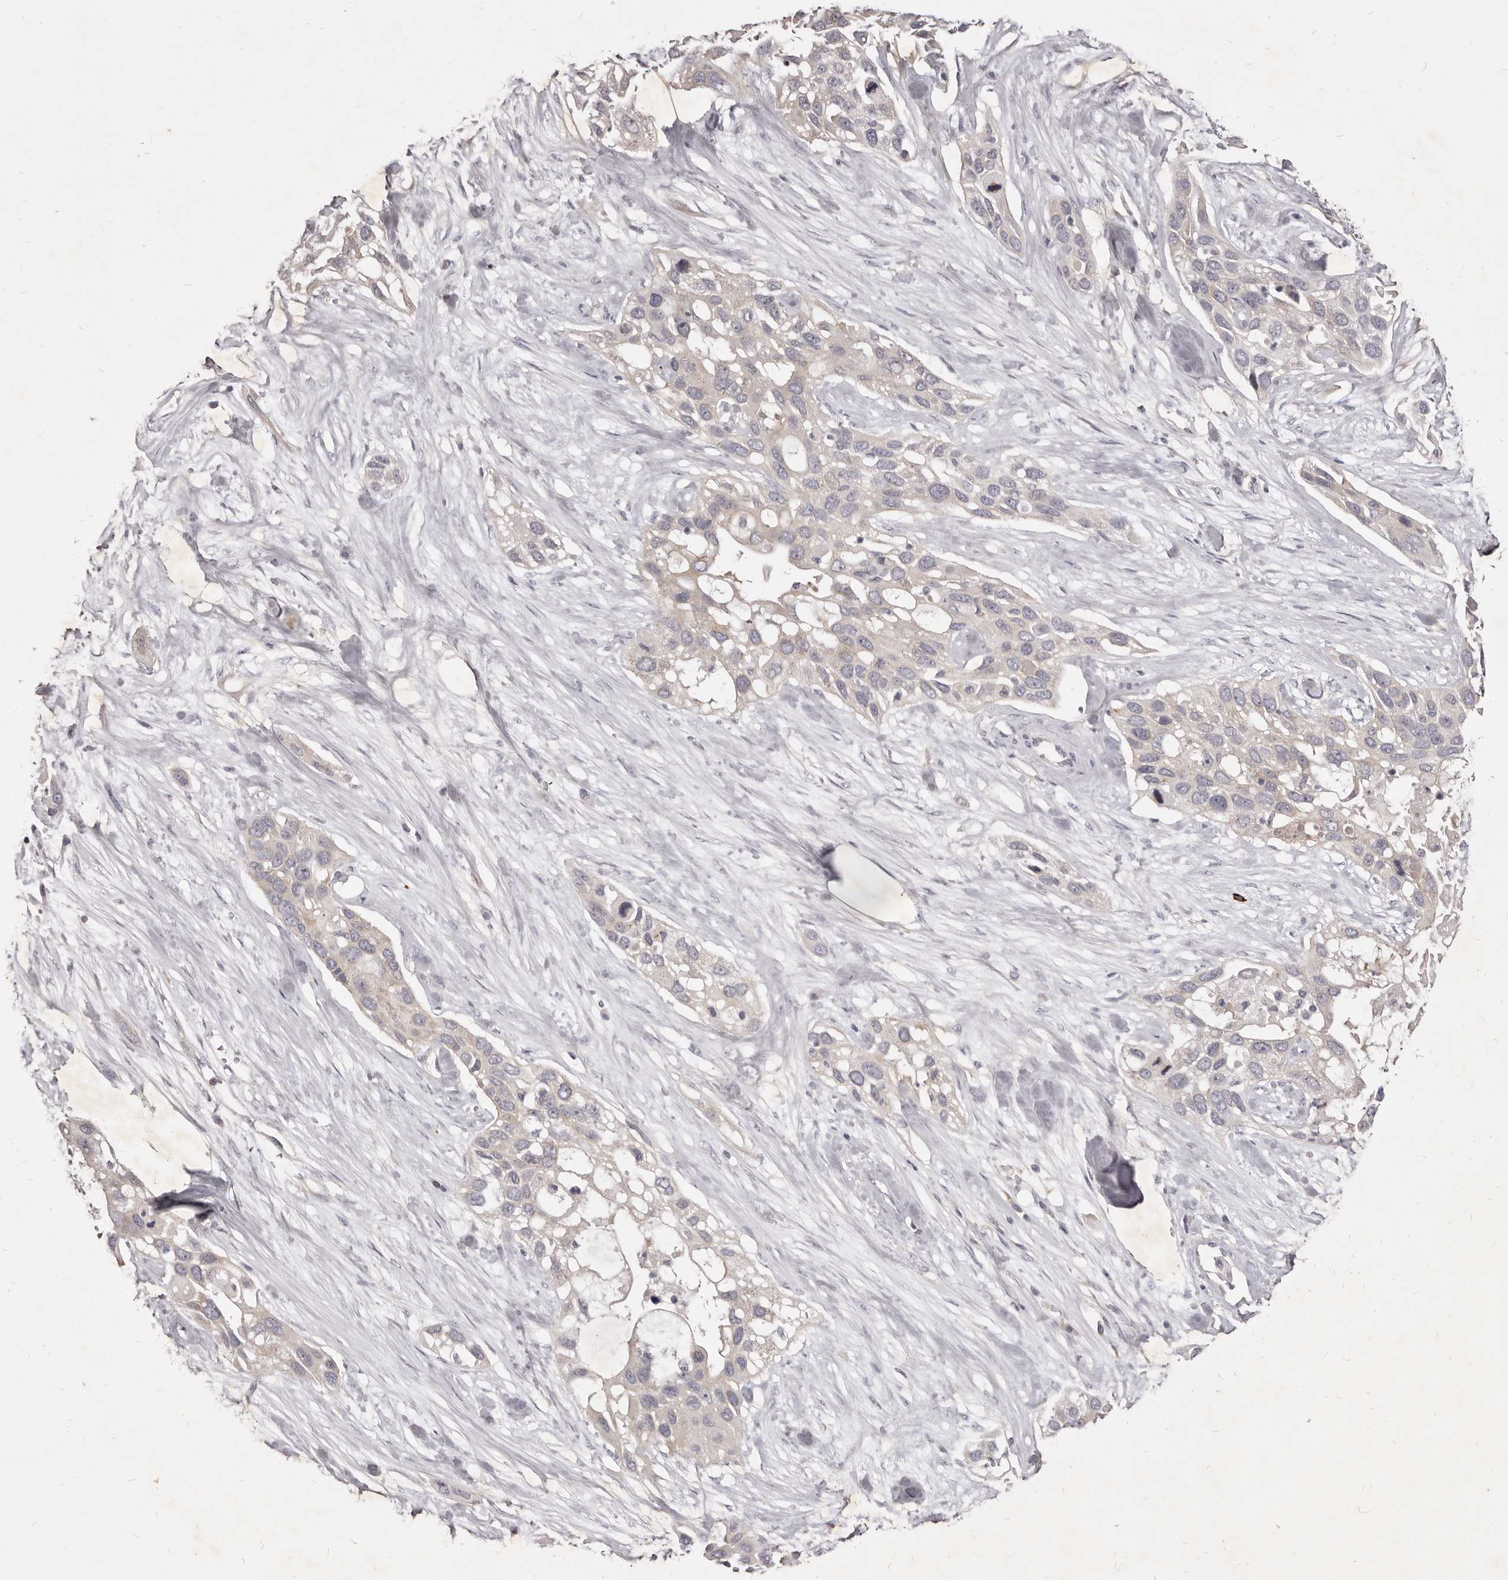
{"staining": {"intensity": "negative", "quantity": "none", "location": "none"}, "tissue": "pancreatic cancer", "cell_type": "Tumor cells", "image_type": "cancer", "snomed": [{"axis": "morphology", "description": "Adenocarcinoma, NOS"}, {"axis": "topography", "description": "Pancreas"}], "caption": "This is an immunohistochemistry (IHC) histopathology image of human pancreatic adenocarcinoma. There is no staining in tumor cells.", "gene": "KIF2B", "patient": {"sex": "female", "age": 60}}